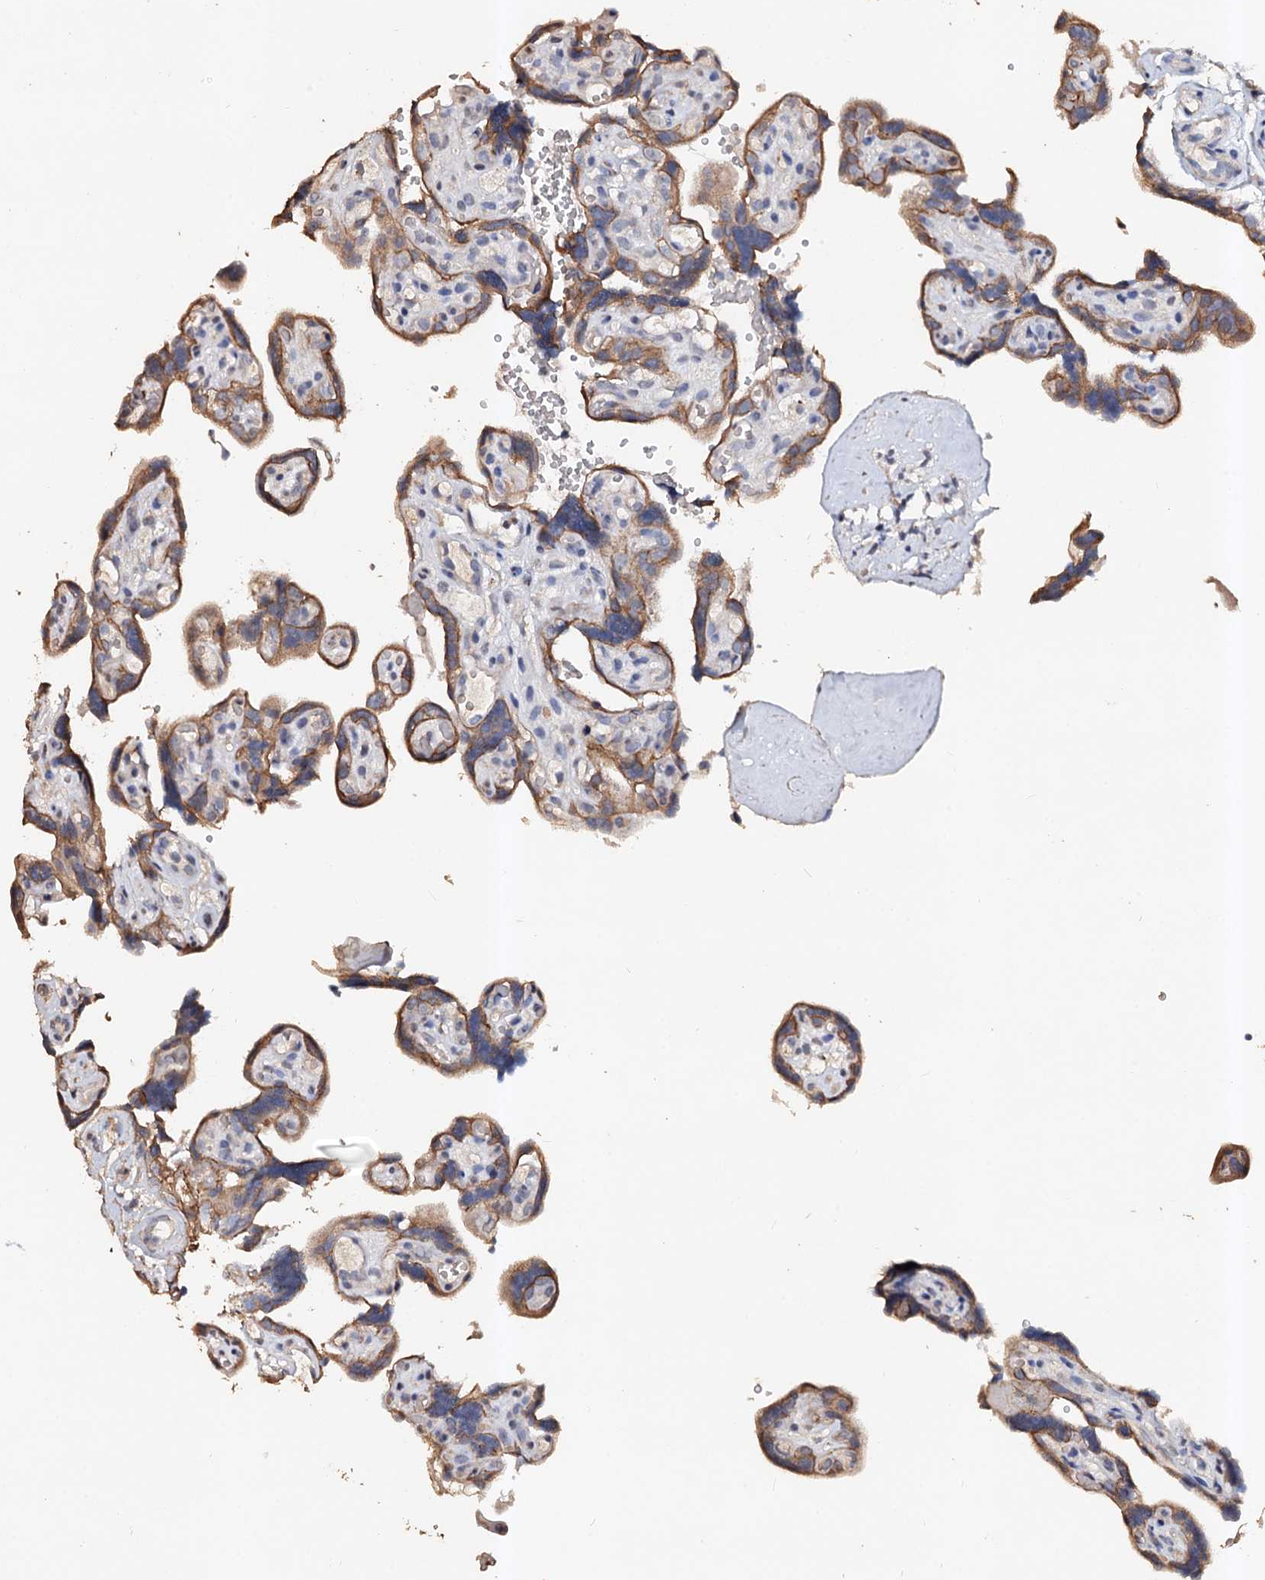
{"staining": {"intensity": "strong", "quantity": "<25%", "location": "cytoplasmic/membranous"}, "tissue": "placenta", "cell_type": "Decidual cells", "image_type": "normal", "snomed": [{"axis": "morphology", "description": "Normal tissue, NOS"}, {"axis": "topography", "description": "Placenta"}], "caption": "About <25% of decidual cells in unremarkable placenta demonstrate strong cytoplasmic/membranous protein expression as visualized by brown immunohistochemical staining.", "gene": "VPS36", "patient": {"sex": "female", "age": 30}}